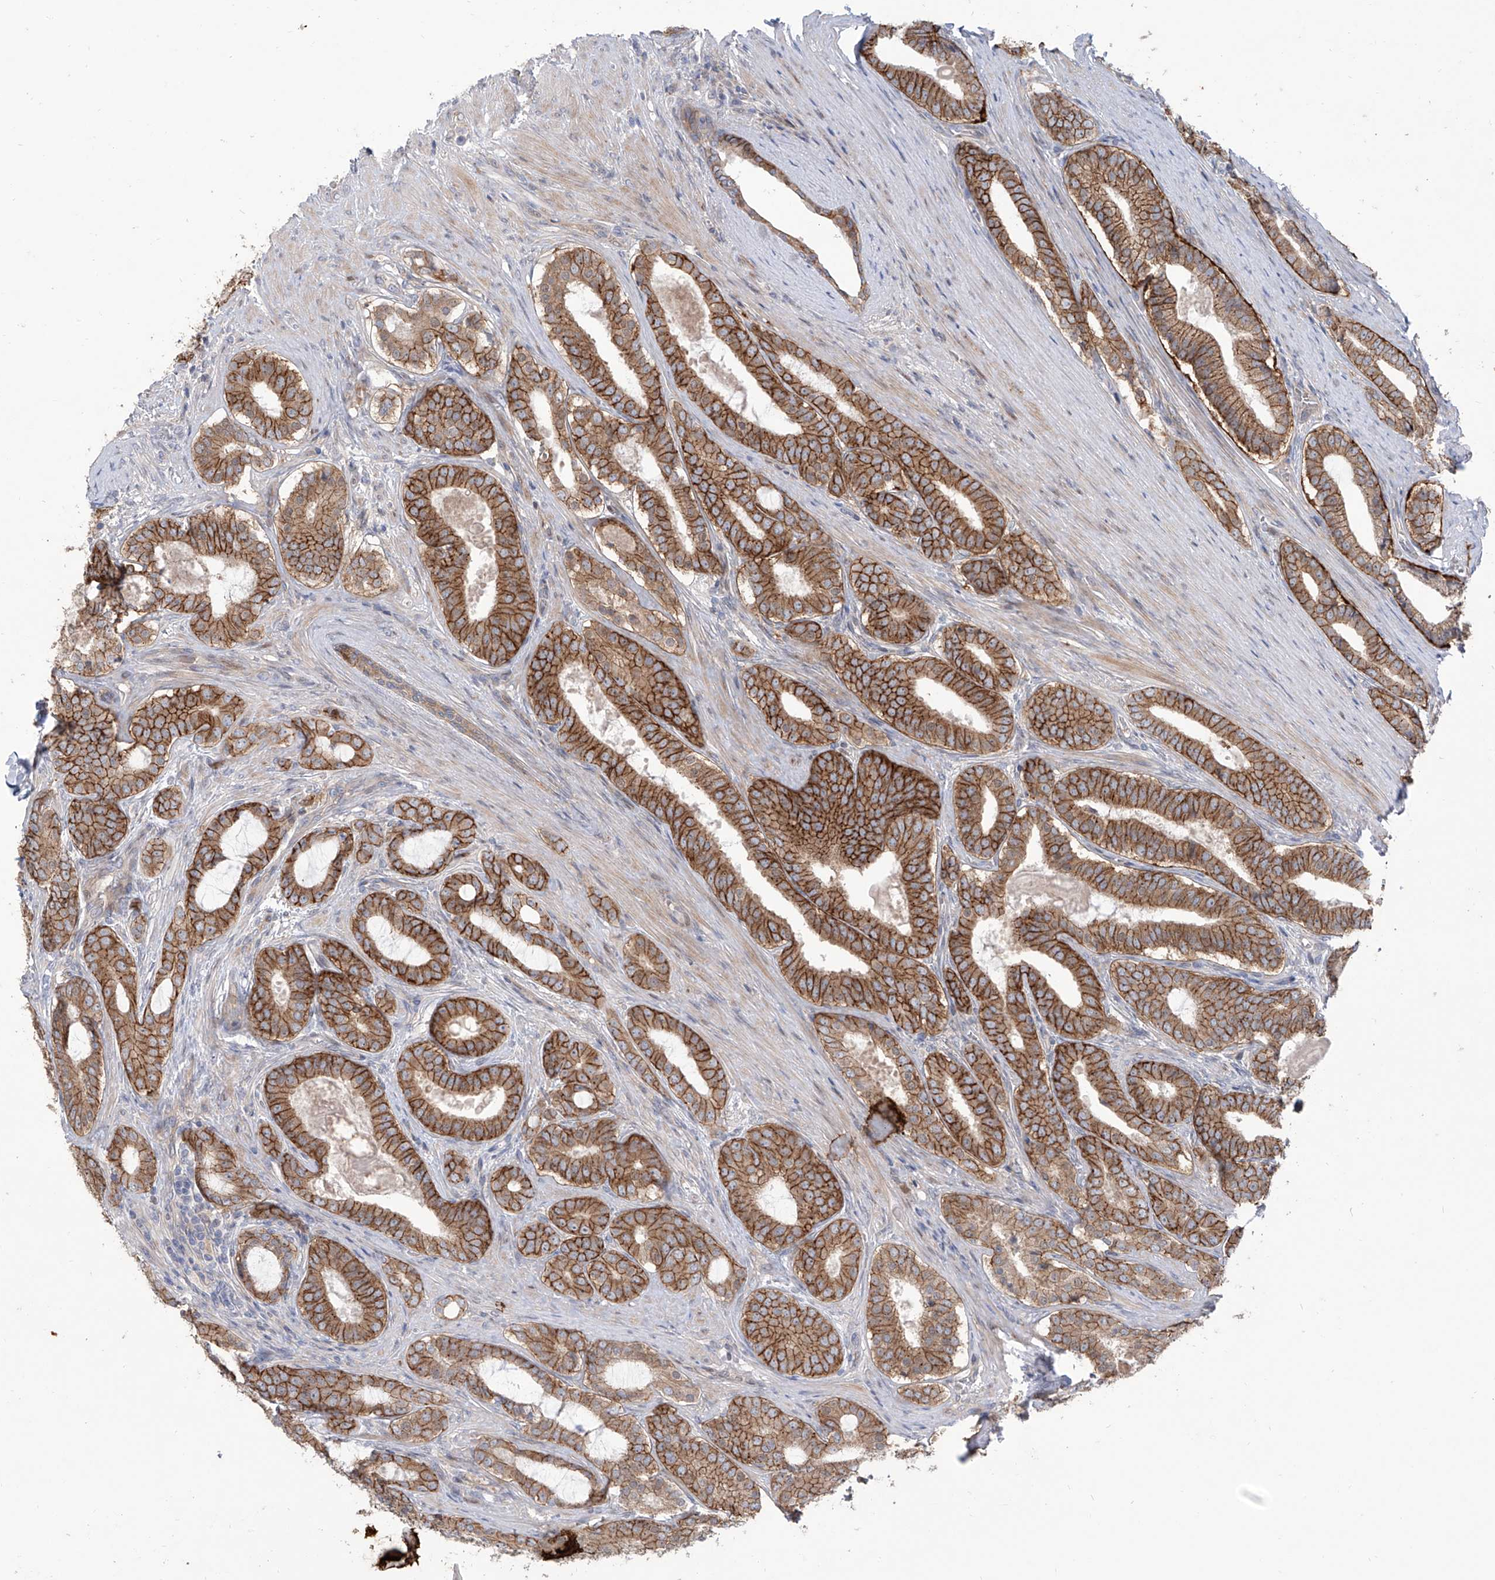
{"staining": {"intensity": "strong", "quantity": ">75%", "location": "cytoplasmic/membranous"}, "tissue": "prostate cancer", "cell_type": "Tumor cells", "image_type": "cancer", "snomed": [{"axis": "morphology", "description": "Adenocarcinoma, High grade"}, {"axis": "topography", "description": "Prostate"}], "caption": "Strong cytoplasmic/membranous positivity is seen in approximately >75% of tumor cells in prostate adenocarcinoma (high-grade).", "gene": "LRRC1", "patient": {"sex": "male", "age": 60}}